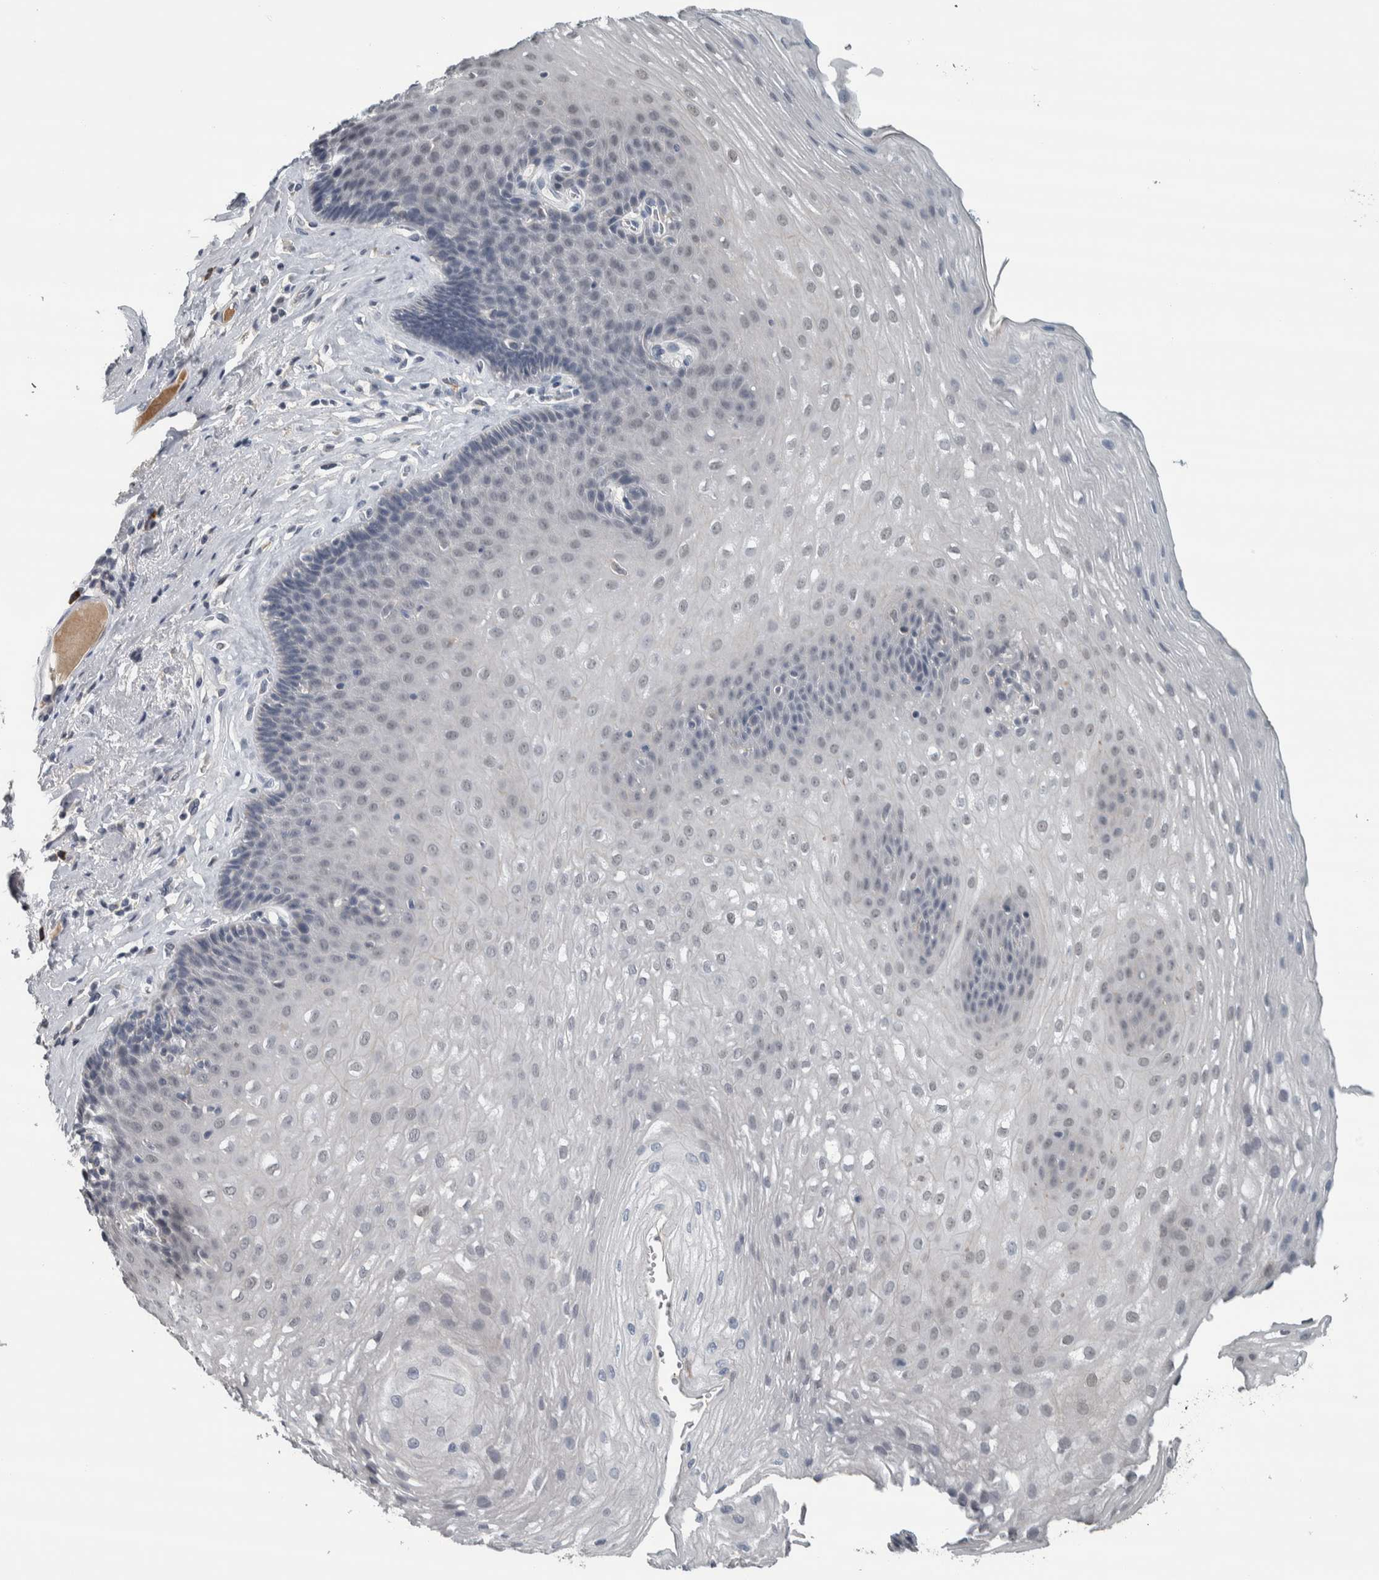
{"staining": {"intensity": "negative", "quantity": "none", "location": "none"}, "tissue": "esophagus", "cell_type": "Squamous epithelial cells", "image_type": "normal", "snomed": [{"axis": "morphology", "description": "Normal tissue, NOS"}, {"axis": "topography", "description": "Esophagus"}], "caption": "An immunohistochemistry (IHC) photomicrograph of normal esophagus is shown. There is no staining in squamous epithelial cells of esophagus.", "gene": "CAVIN4", "patient": {"sex": "female", "age": 66}}